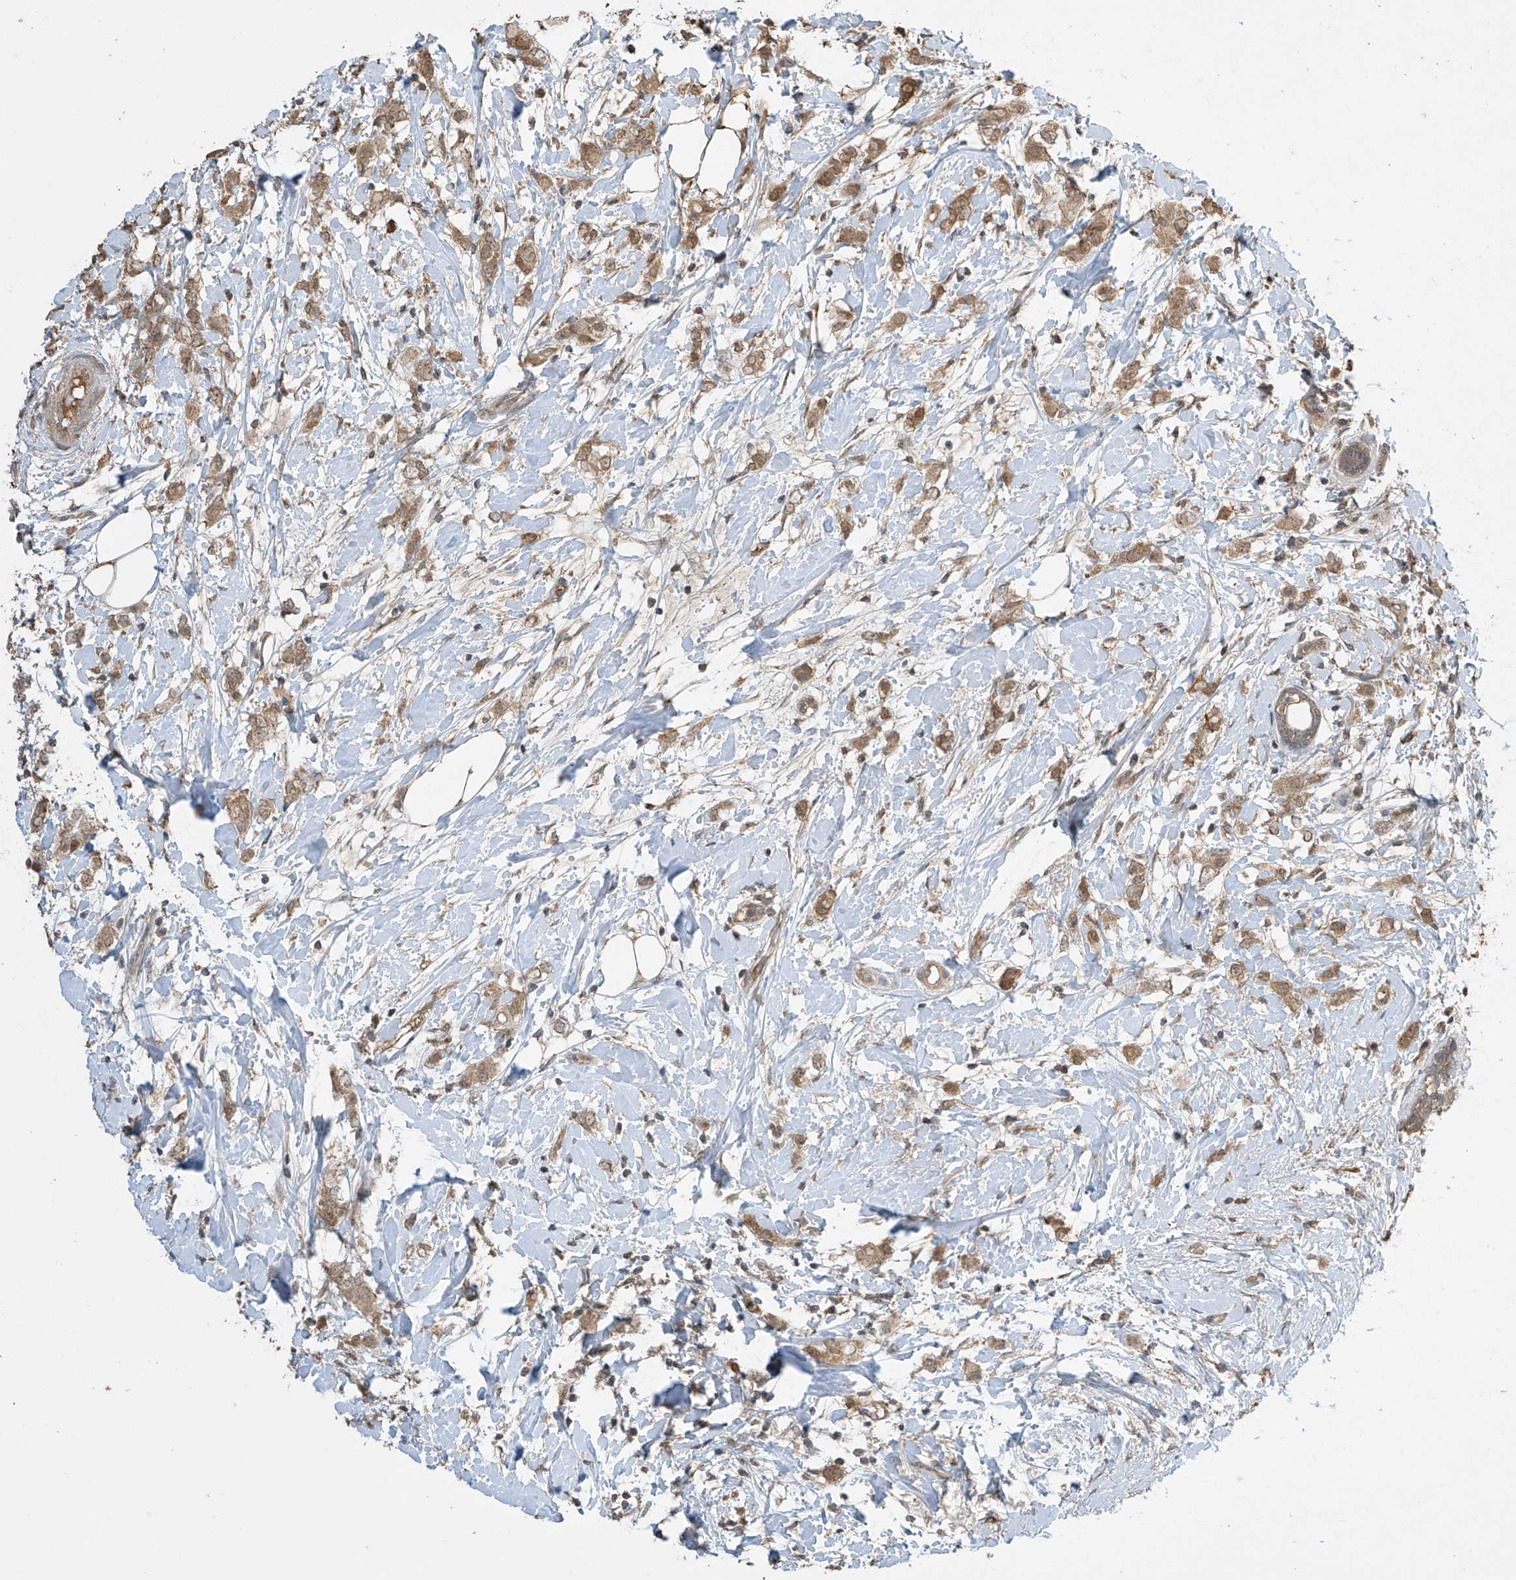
{"staining": {"intensity": "moderate", "quantity": ">75%", "location": "cytoplasmic/membranous"}, "tissue": "breast cancer", "cell_type": "Tumor cells", "image_type": "cancer", "snomed": [{"axis": "morphology", "description": "Normal tissue, NOS"}, {"axis": "morphology", "description": "Lobular carcinoma"}, {"axis": "topography", "description": "Breast"}], "caption": "Breast lobular carcinoma stained with a brown dye exhibits moderate cytoplasmic/membranous positive positivity in about >75% of tumor cells.", "gene": "SLFN14", "patient": {"sex": "female", "age": 47}}